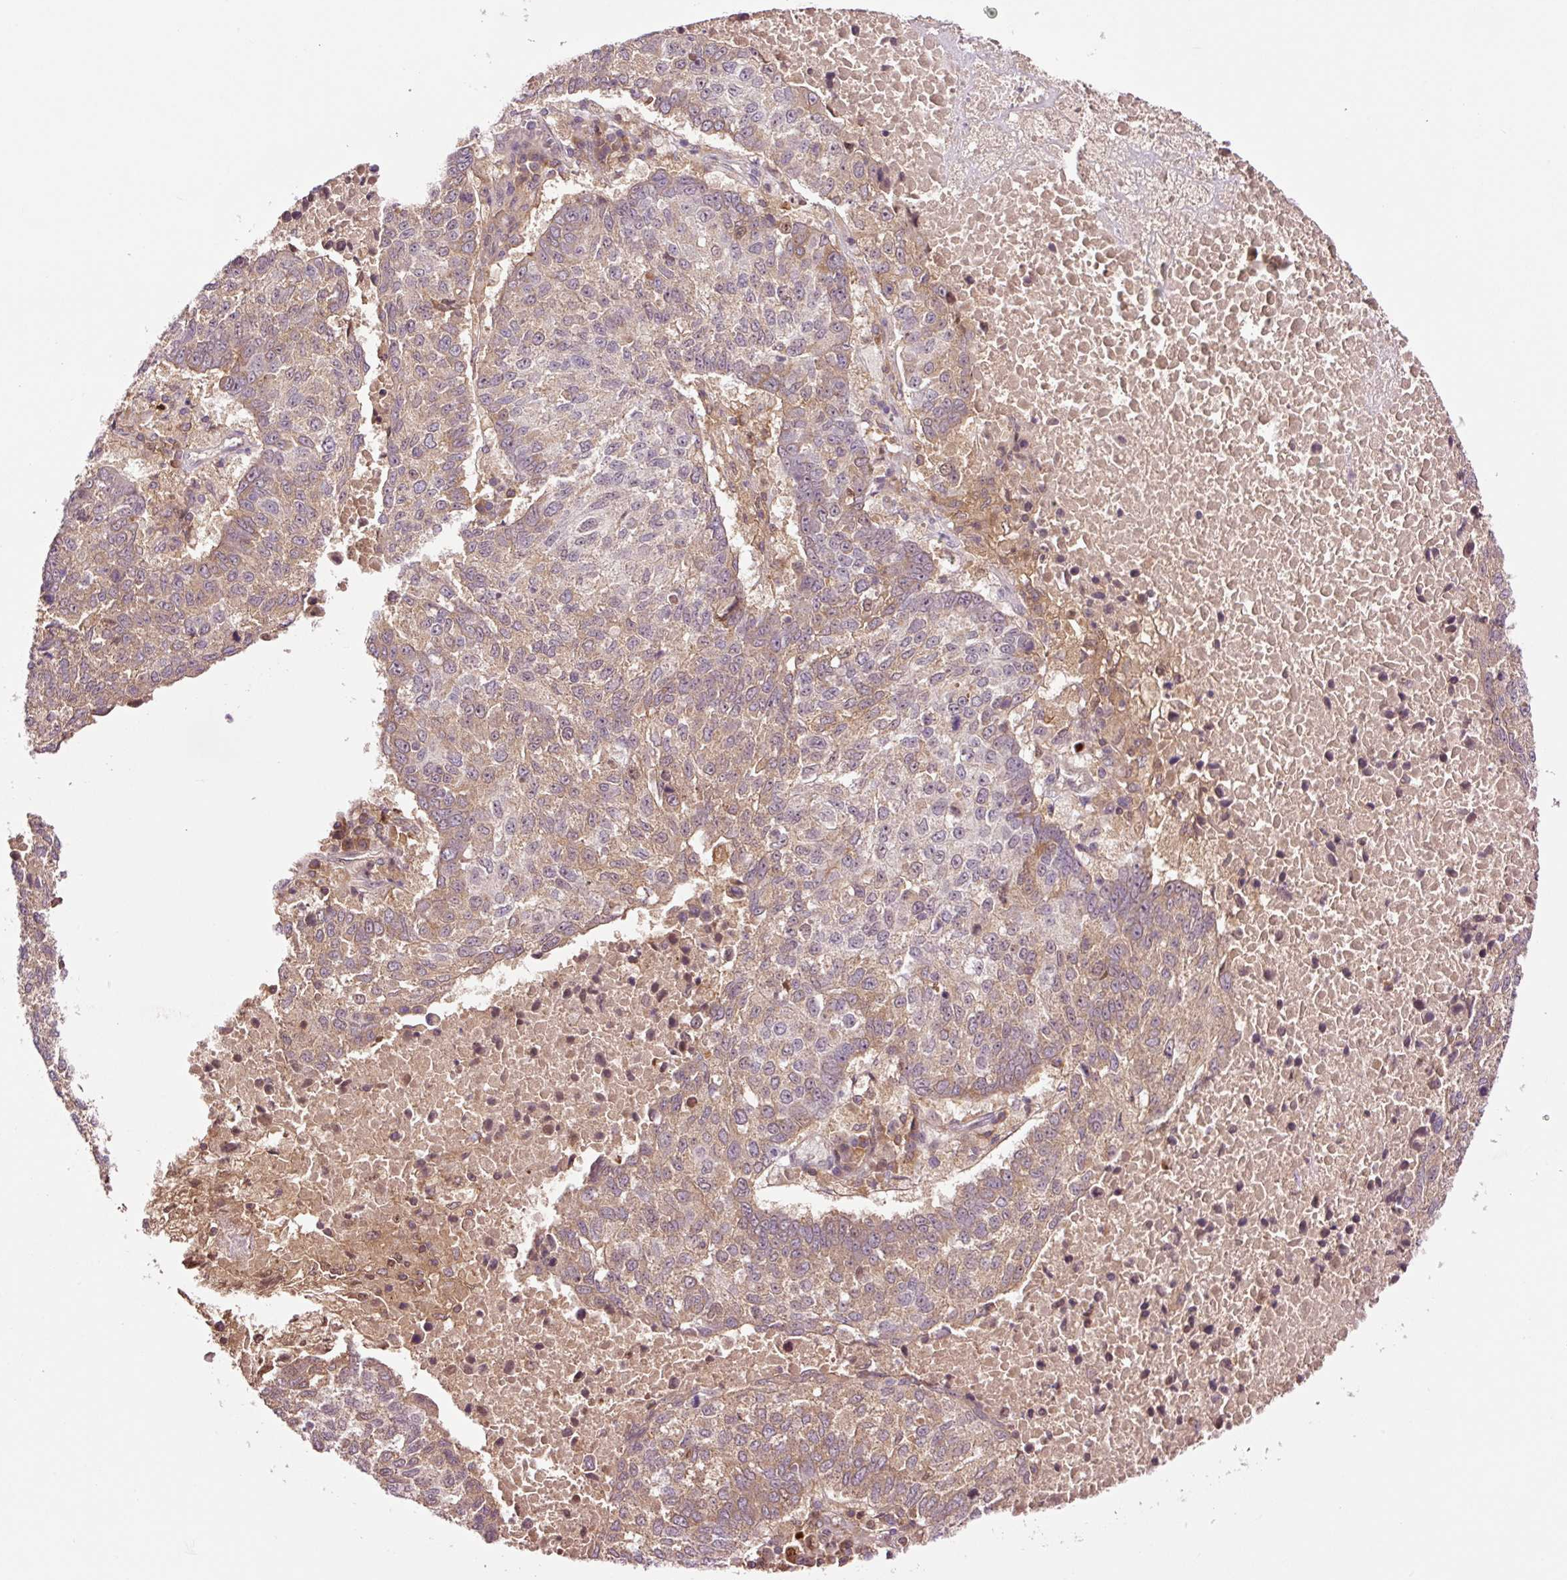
{"staining": {"intensity": "moderate", "quantity": "25%-75%", "location": "cytoplasmic/membranous"}, "tissue": "lung cancer", "cell_type": "Tumor cells", "image_type": "cancer", "snomed": [{"axis": "morphology", "description": "Squamous cell carcinoma, NOS"}, {"axis": "topography", "description": "Lung"}], "caption": "Moderate cytoplasmic/membranous protein expression is appreciated in about 25%-75% of tumor cells in squamous cell carcinoma (lung).", "gene": "DPPA4", "patient": {"sex": "male", "age": 73}}